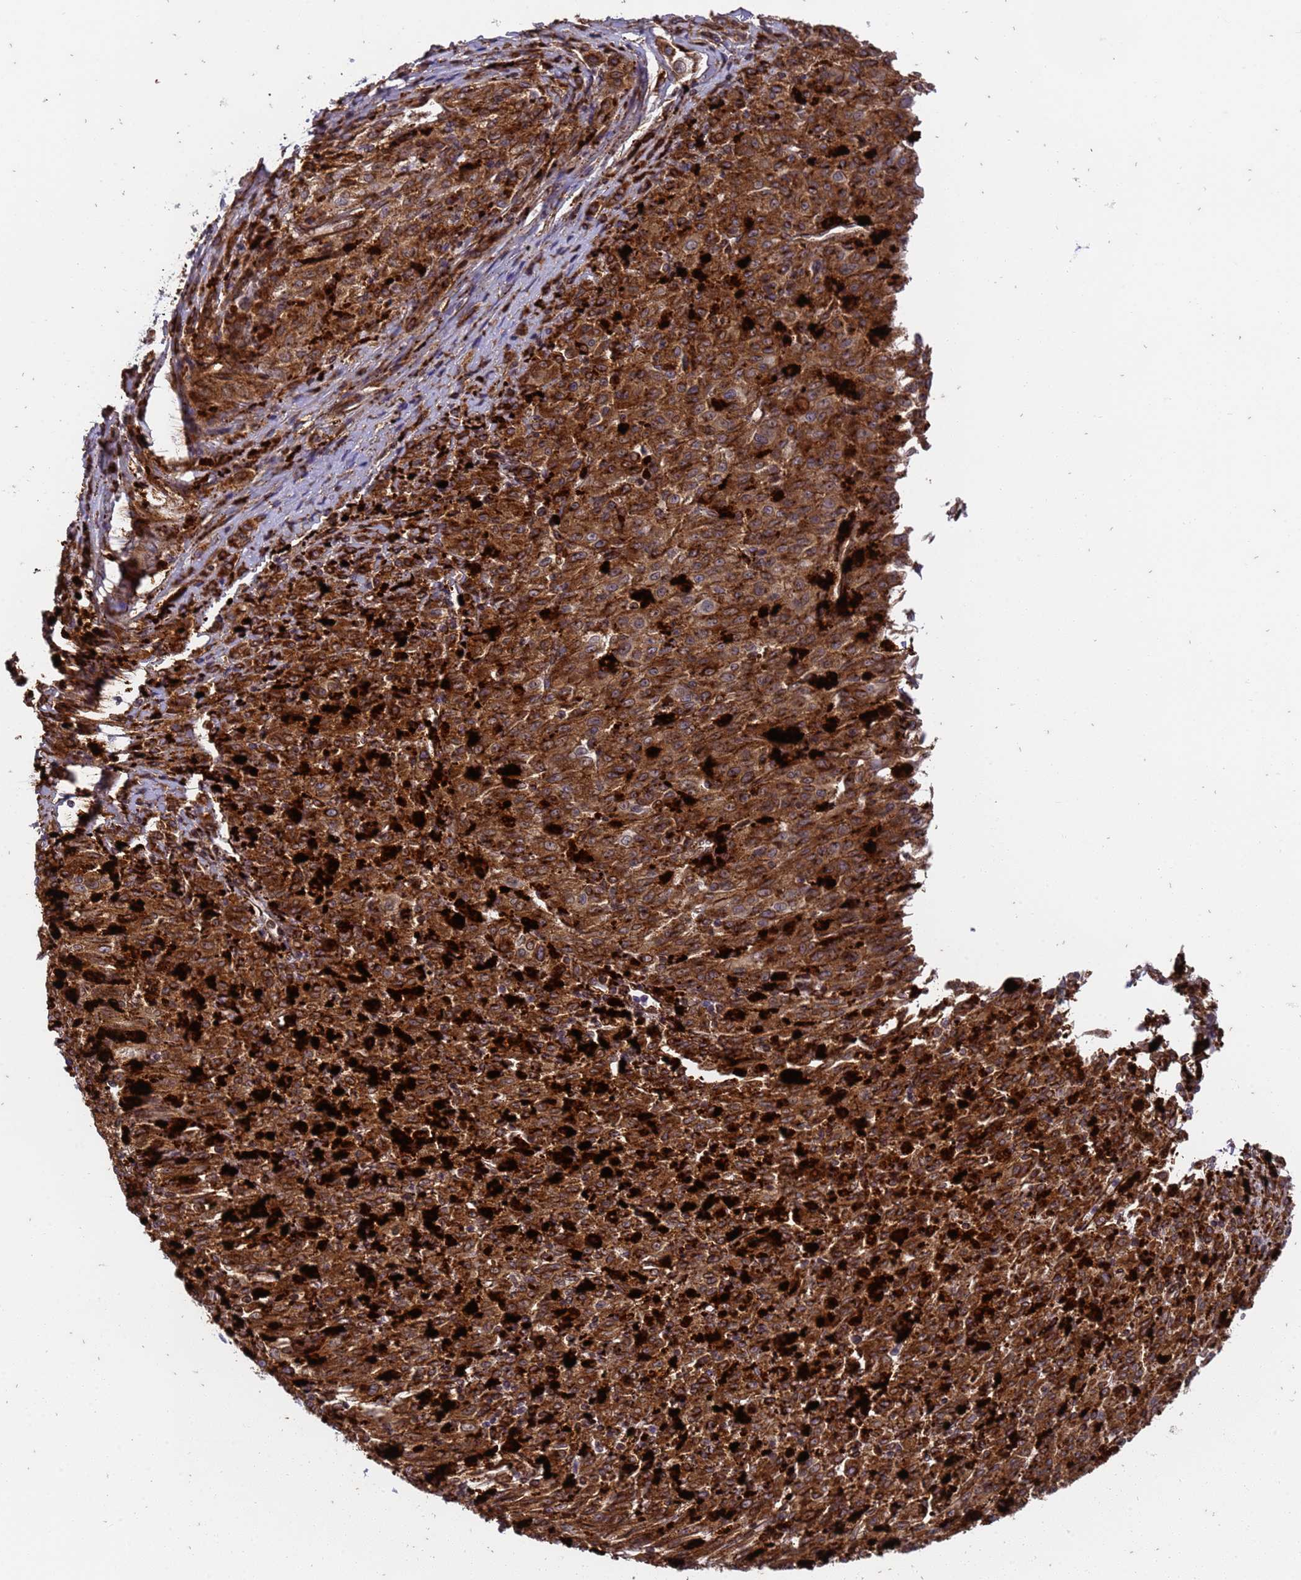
{"staining": {"intensity": "strong", "quantity": ">75%", "location": "cytoplasmic/membranous"}, "tissue": "melanoma", "cell_type": "Tumor cells", "image_type": "cancer", "snomed": [{"axis": "morphology", "description": "Malignant melanoma, NOS"}, {"axis": "topography", "description": "Skin"}], "caption": "IHC of human melanoma reveals high levels of strong cytoplasmic/membranous staining in approximately >75% of tumor cells.", "gene": "IGFBP7", "patient": {"sex": "female", "age": 52}}